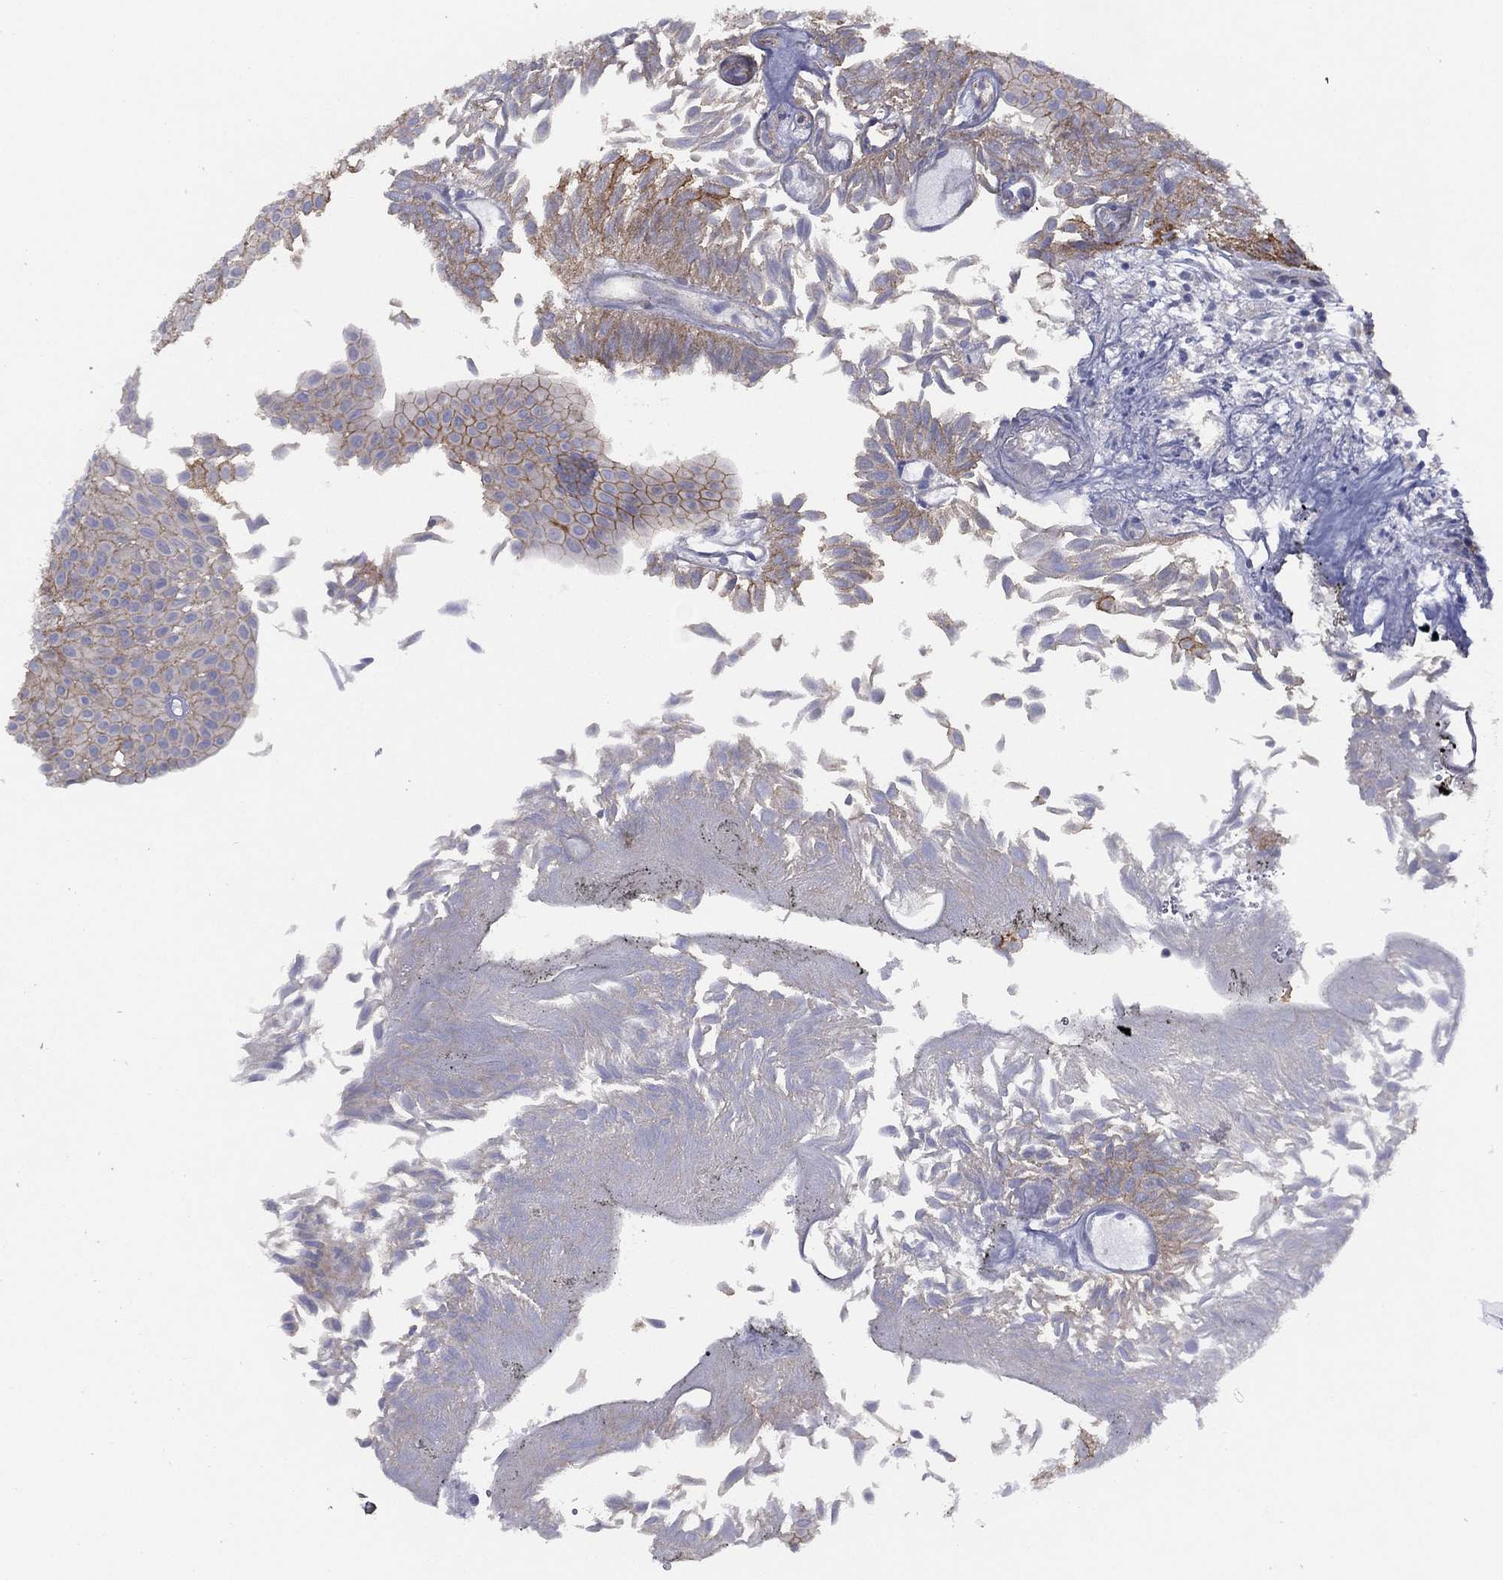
{"staining": {"intensity": "moderate", "quantity": "25%-75%", "location": "cytoplasmic/membranous"}, "tissue": "urothelial cancer", "cell_type": "Tumor cells", "image_type": "cancer", "snomed": [{"axis": "morphology", "description": "Urothelial carcinoma, Low grade"}, {"axis": "topography", "description": "Urinary bladder"}], "caption": "A brown stain highlights moderate cytoplasmic/membranous staining of a protein in urothelial carcinoma (low-grade) tumor cells.", "gene": "ZNF223", "patient": {"sex": "male", "age": 64}}